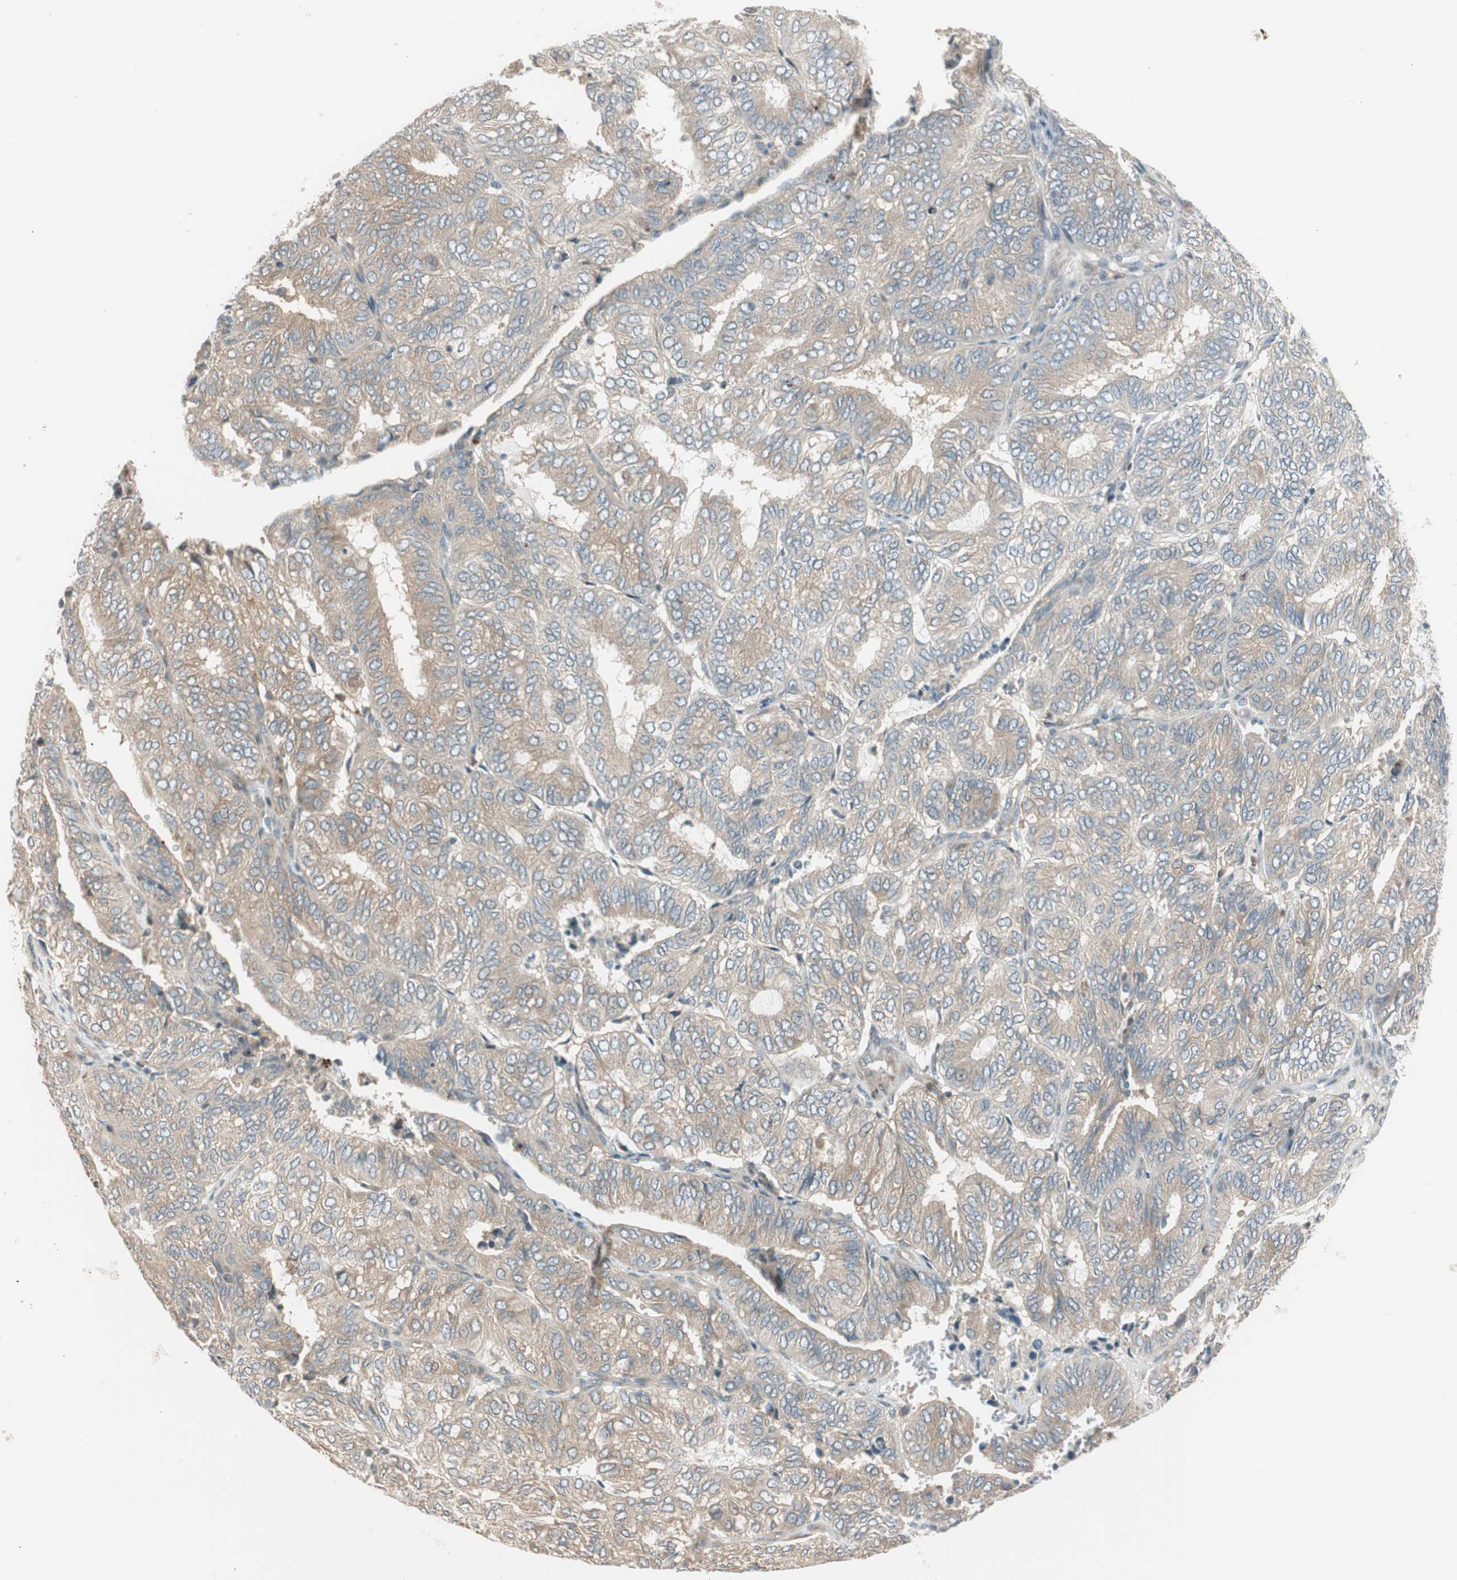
{"staining": {"intensity": "weak", "quantity": ">75%", "location": "cytoplasmic/membranous"}, "tissue": "endometrial cancer", "cell_type": "Tumor cells", "image_type": "cancer", "snomed": [{"axis": "morphology", "description": "Adenocarcinoma, NOS"}, {"axis": "topography", "description": "Uterus"}], "caption": "Protein expression analysis of endometrial cancer (adenocarcinoma) displays weak cytoplasmic/membranous expression in about >75% of tumor cells. Immunohistochemistry (ihc) stains the protein of interest in brown and the nuclei are stained blue.", "gene": "CGRRF1", "patient": {"sex": "female", "age": 60}}